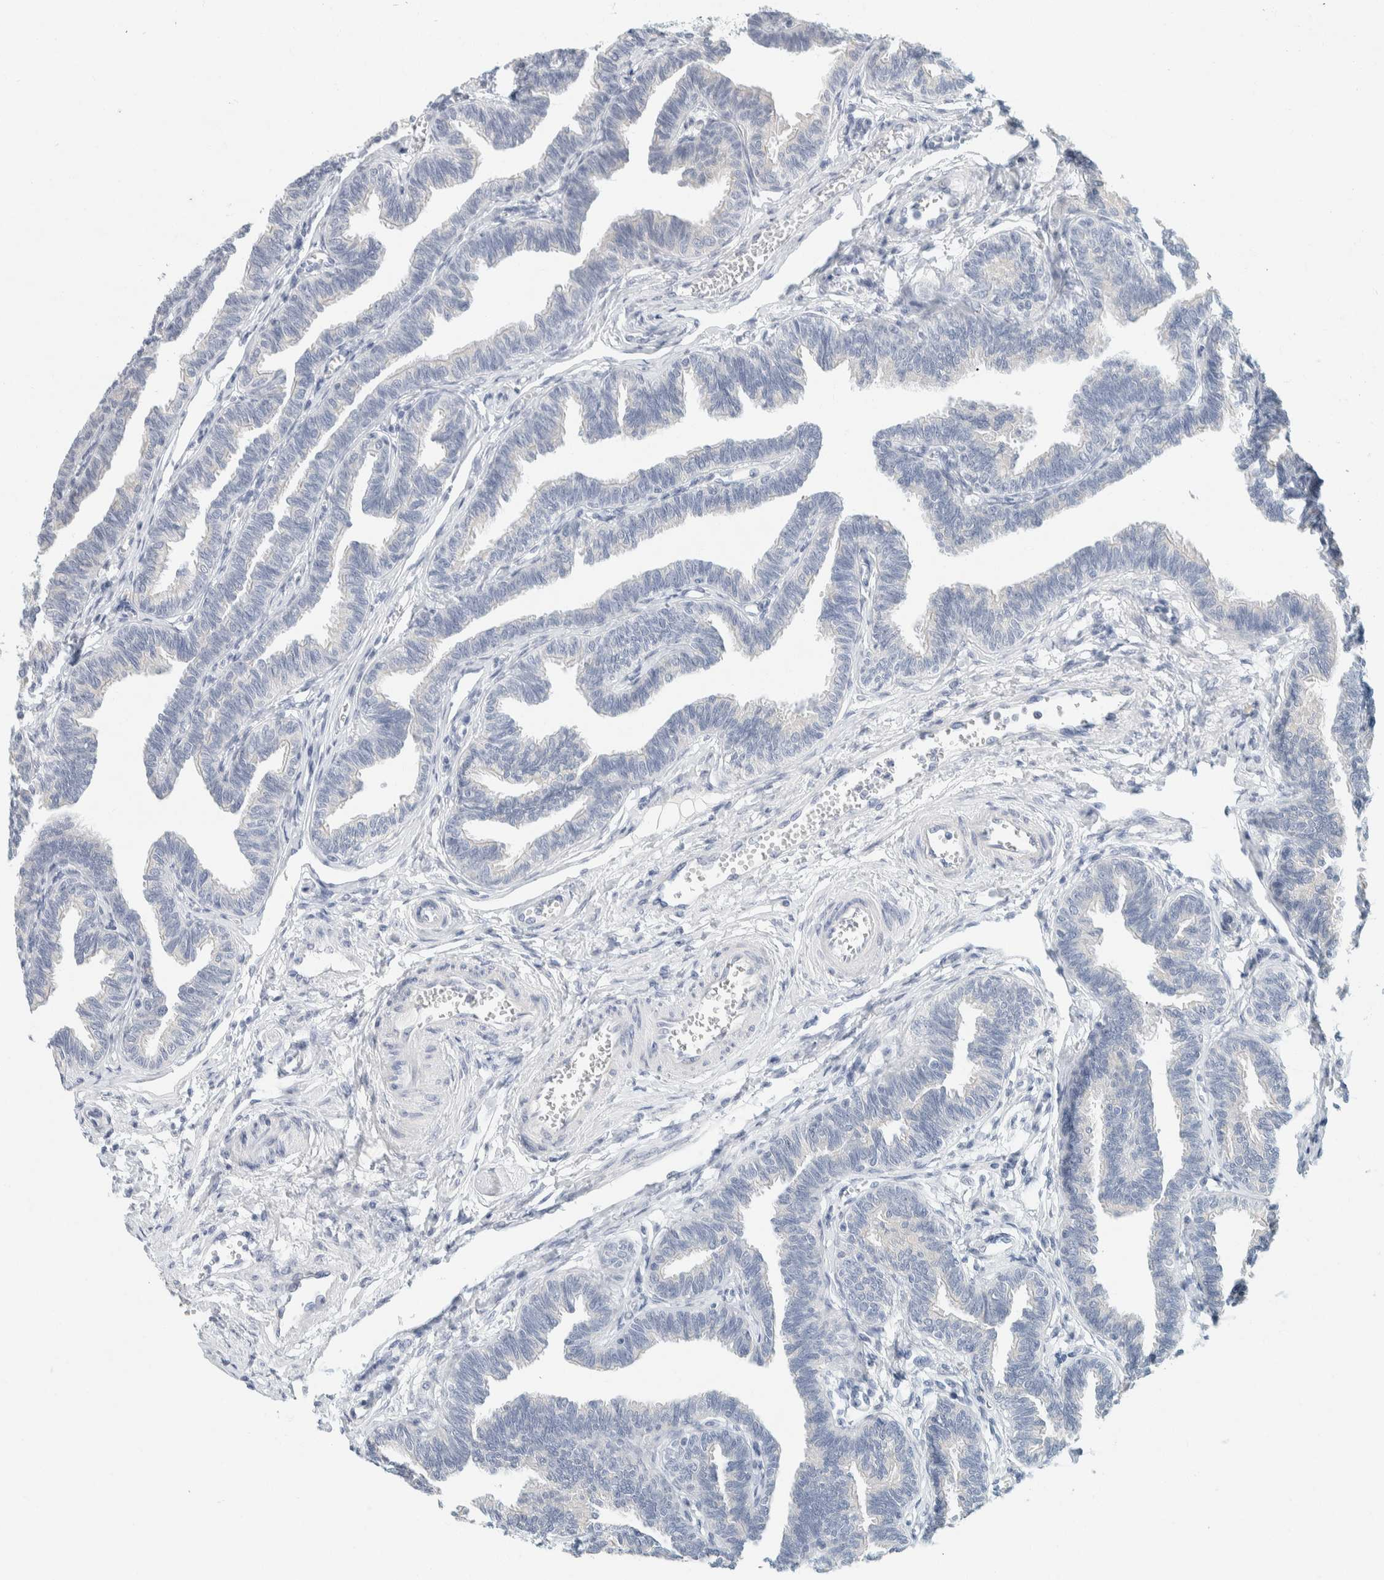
{"staining": {"intensity": "negative", "quantity": "none", "location": "none"}, "tissue": "fallopian tube", "cell_type": "Glandular cells", "image_type": "normal", "snomed": [{"axis": "morphology", "description": "Normal tissue, NOS"}, {"axis": "topography", "description": "Fallopian tube"}, {"axis": "topography", "description": "Ovary"}], "caption": "DAB (3,3'-diaminobenzidine) immunohistochemical staining of normal fallopian tube reveals no significant positivity in glandular cells.", "gene": "ALOX12B", "patient": {"sex": "female", "age": 23}}